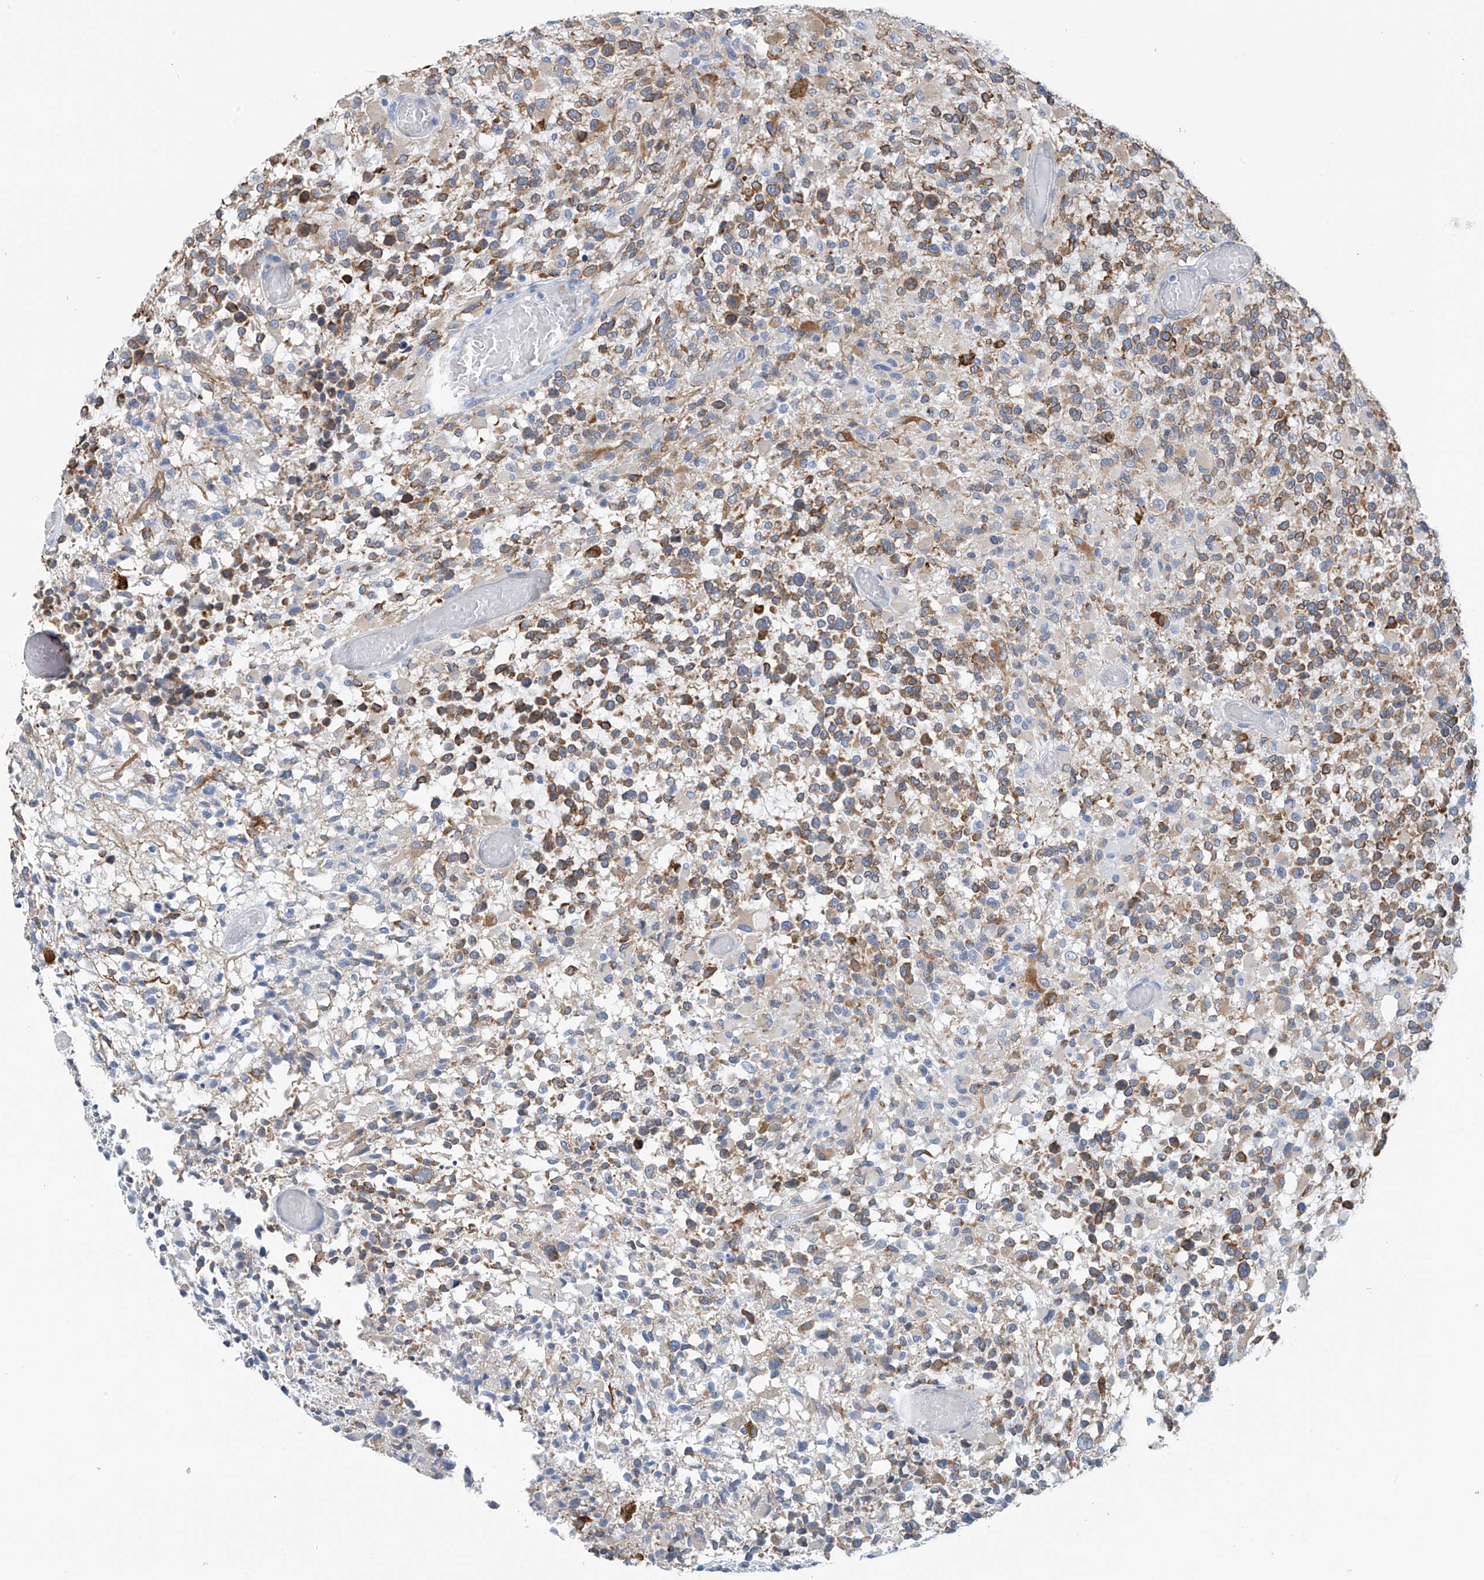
{"staining": {"intensity": "moderate", "quantity": "25%-75%", "location": "cytoplasmic/membranous"}, "tissue": "glioma", "cell_type": "Tumor cells", "image_type": "cancer", "snomed": [{"axis": "morphology", "description": "Glioma, malignant, High grade"}, {"axis": "morphology", "description": "Glioblastoma, NOS"}, {"axis": "topography", "description": "Brain"}], "caption": "A high-resolution photomicrograph shows IHC staining of glioma, which reveals moderate cytoplasmic/membranous expression in about 25%-75% of tumor cells.", "gene": "RCN2", "patient": {"sex": "male", "age": 60}}